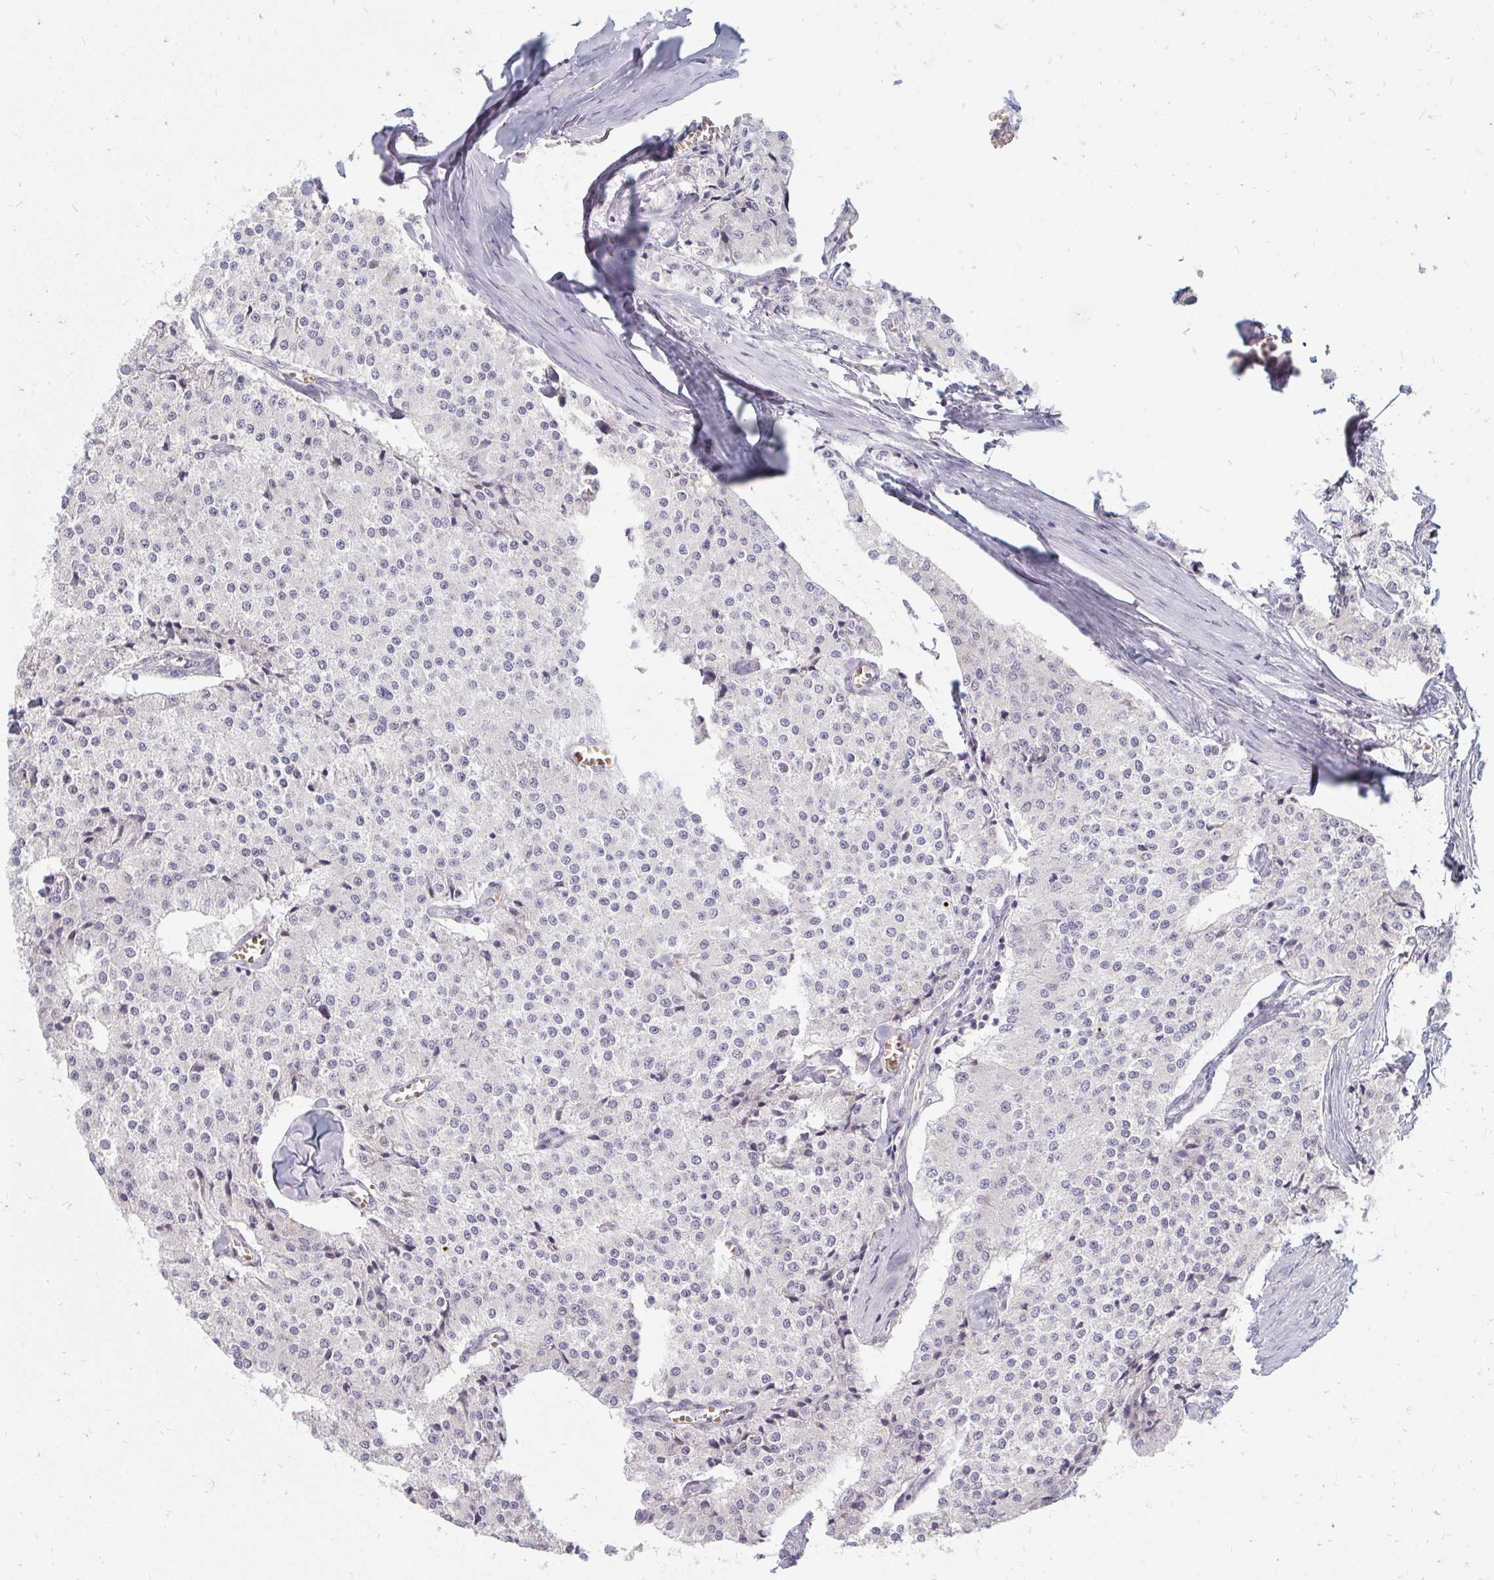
{"staining": {"intensity": "negative", "quantity": "none", "location": "none"}, "tissue": "carcinoid", "cell_type": "Tumor cells", "image_type": "cancer", "snomed": [{"axis": "morphology", "description": "Carcinoid, malignant, NOS"}, {"axis": "topography", "description": "Colon"}], "caption": "IHC photomicrograph of neoplastic tissue: human malignant carcinoid stained with DAB (3,3'-diaminobenzidine) exhibits no significant protein positivity in tumor cells. (DAB IHC with hematoxylin counter stain).", "gene": "RAB33A", "patient": {"sex": "female", "age": 52}}